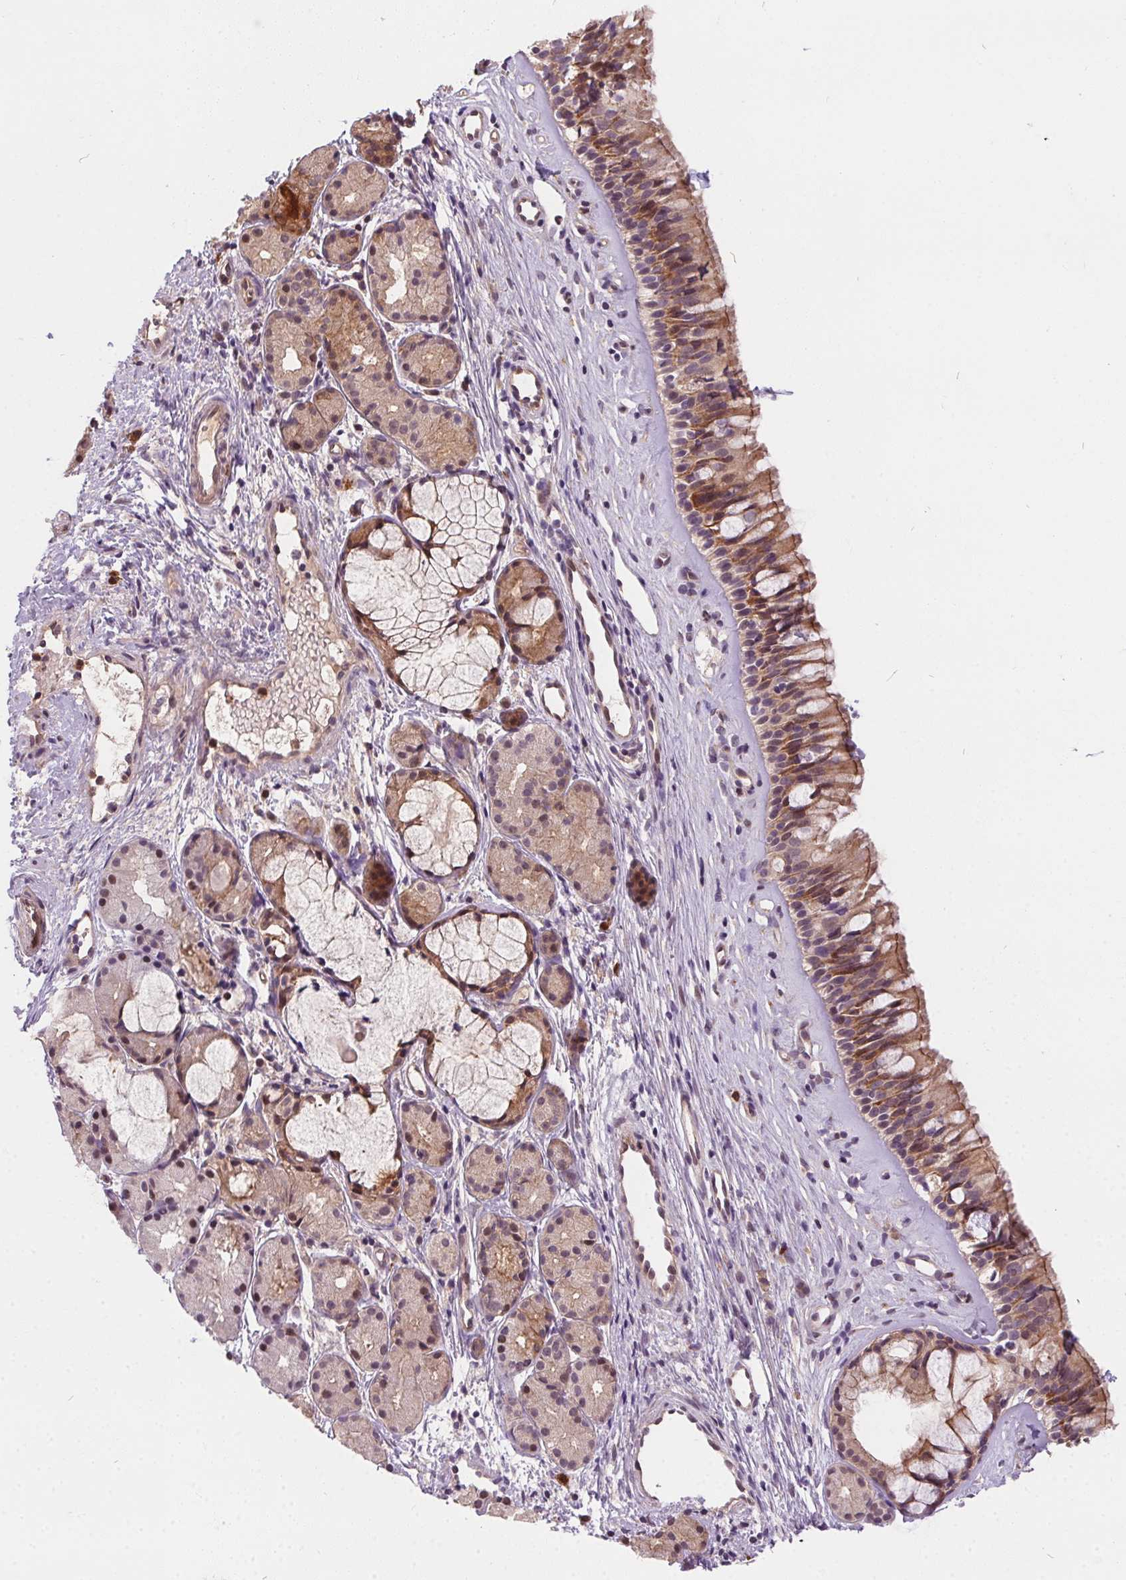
{"staining": {"intensity": "moderate", "quantity": ">75%", "location": "cytoplasmic/membranous"}, "tissue": "nasopharynx", "cell_type": "Respiratory epithelial cells", "image_type": "normal", "snomed": [{"axis": "morphology", "description": "Normal tissue, NOS"}, {"axis": "topography", "description": "Nasopharynx"}], "caption": "A medium amount of moderate cytoplasmic/membranous positivity is identified in approximately >75% of respiratory epithelial cells in benign nasopharynx.", "gene": "NUDT16", "patient": {"sex": "female", "age": 52}}